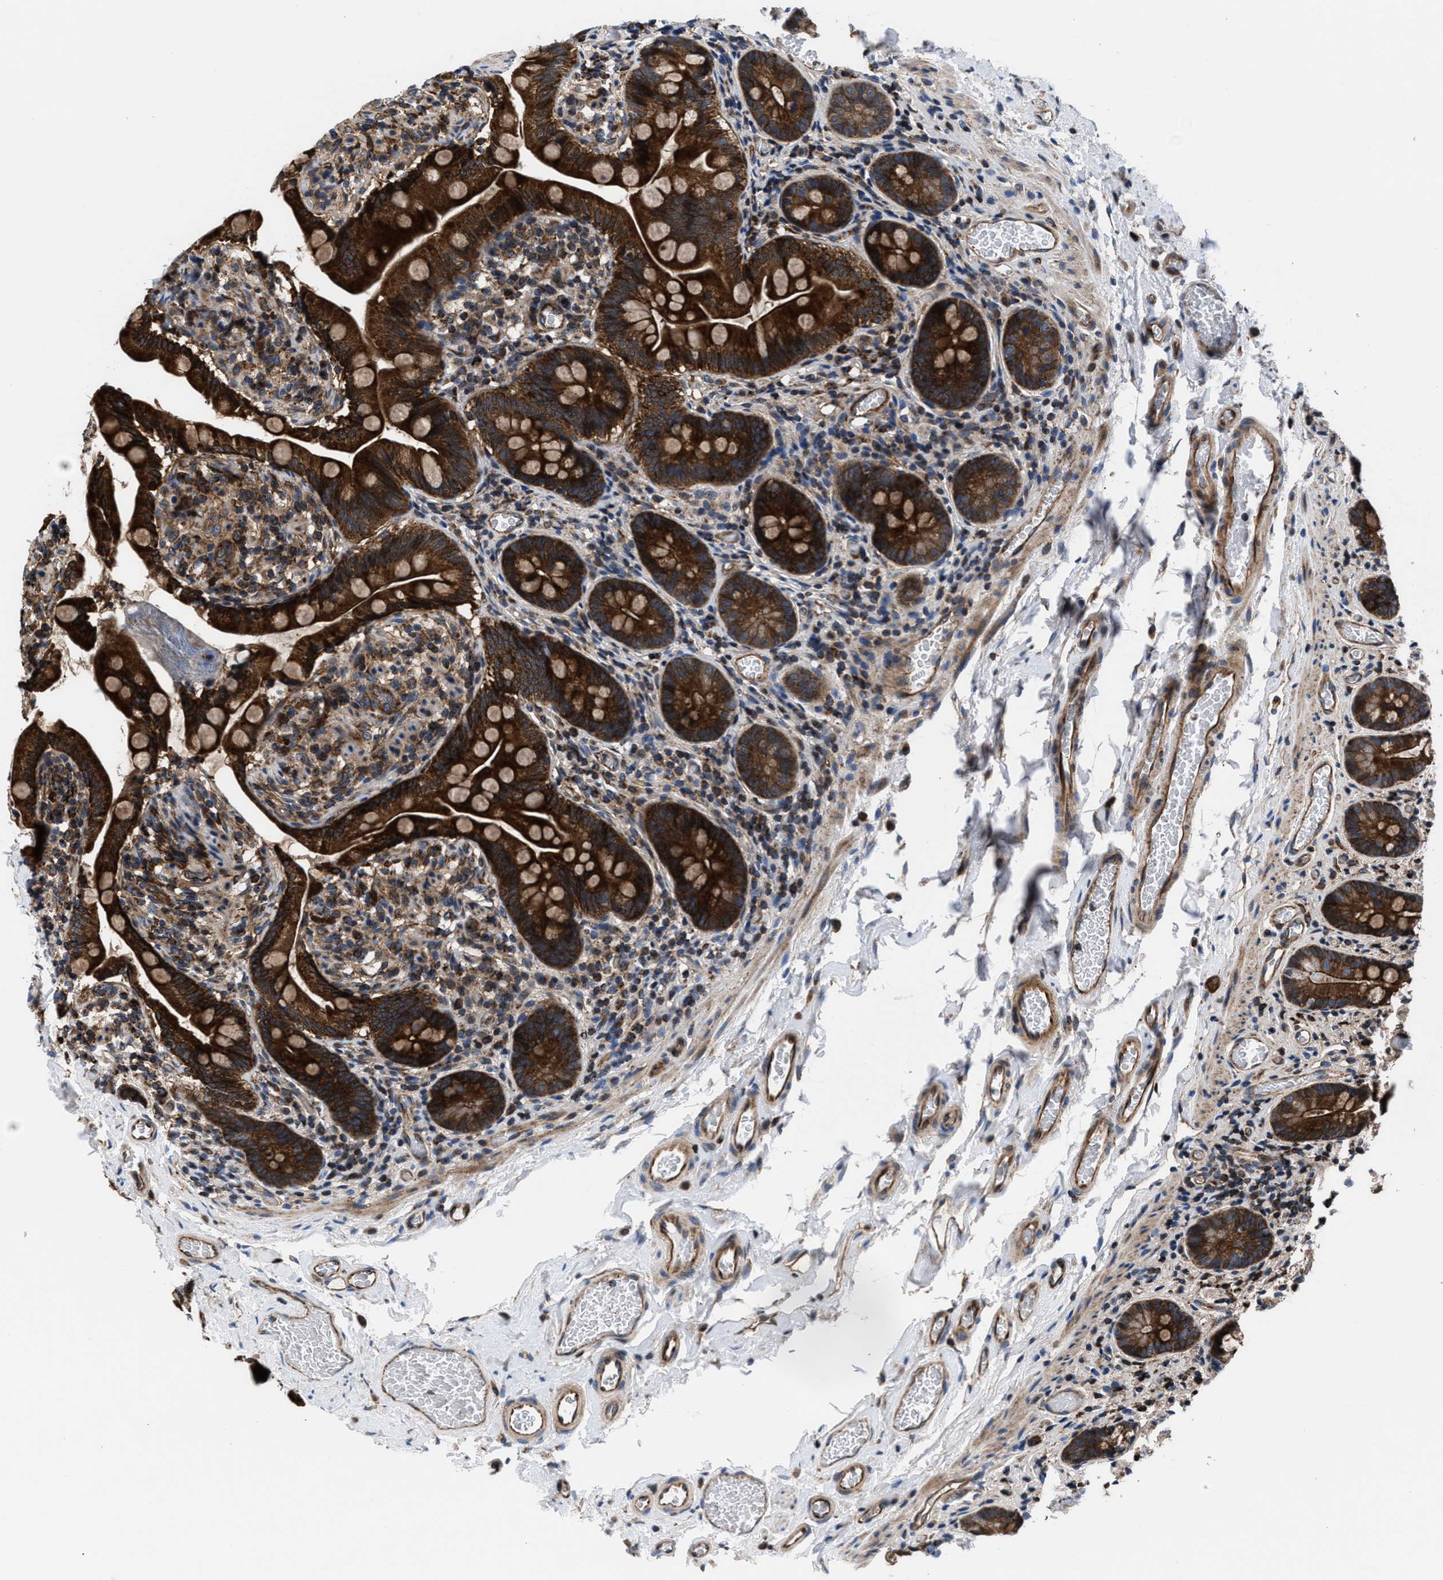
{"staining": {"intensity": "strong", "quantity": ">75%", "location": "cytoplasmic/membranous"}, "tissue": "small intestine", "cell_type": "Glandular cells", "image_type": "normal", "snomed": [{"axis": "morphology", "description": "Normal tissue, NOS"}, {"axis": "topography", "description": "Small intestine"}], "caption": "Protein expression analysis of unremarkable human small intestine reveals strong cytoplasmic/membranous positivity in approximately >75% of glandular cells. Nuclei are stained in blue.", "gene": "PRR15L", "patient": {"sex": "female", "age": 56}}